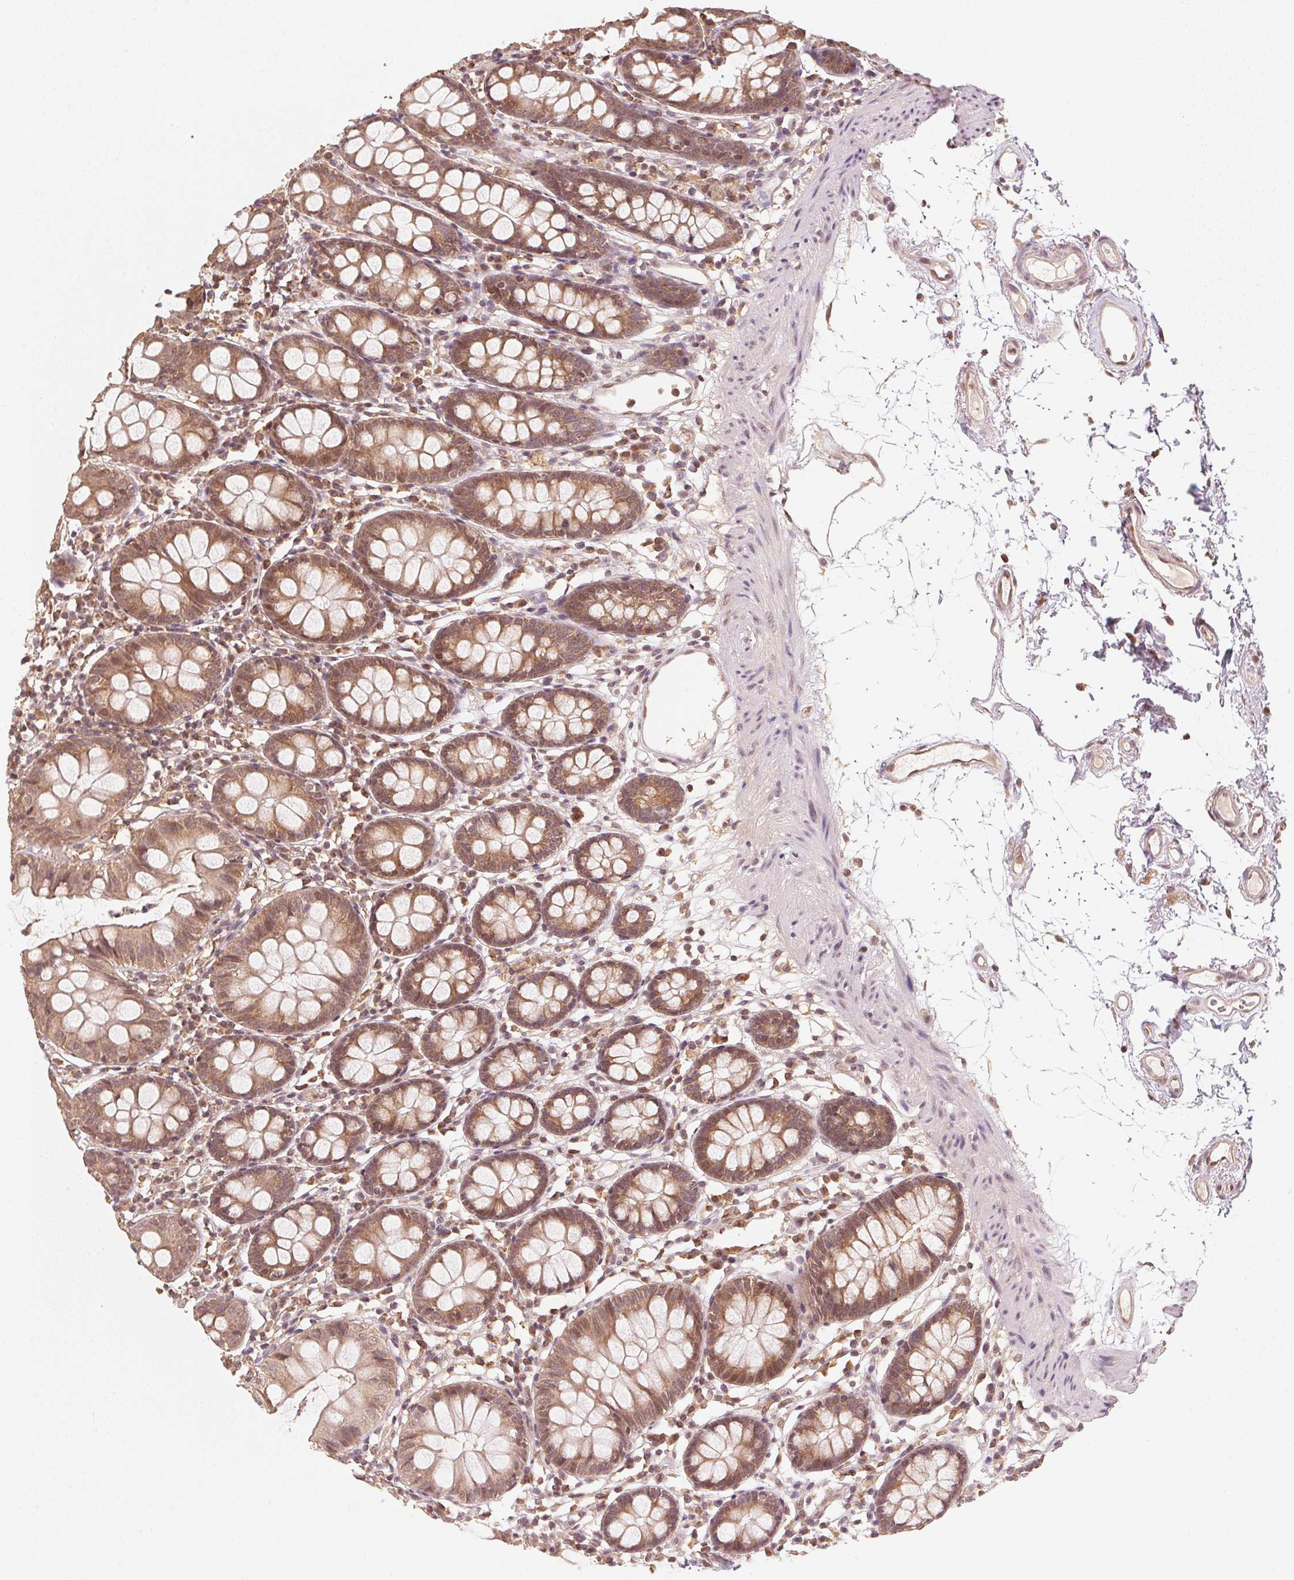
{"staining": {"intensity": "weak", "quantity": ">75%", "location": "cytoplasmic/membranous,nuclear"}, "tissue": "colon", "cell_type": "Endothelial cells", "image_type": "normal", "snomed": [{"axis": "morphology", "description": "Normal tissue, NOS"}, {"axis": "topography", "description": "Colon"}], "caption": "Protein expression analysis of unremarkable human colon reveals weak cytoplasmic/membranous,nuclear expression in about >75% of endothelial cells.", "gene": "C2orf73", "patient": {"sex": "female", "age": 84}}